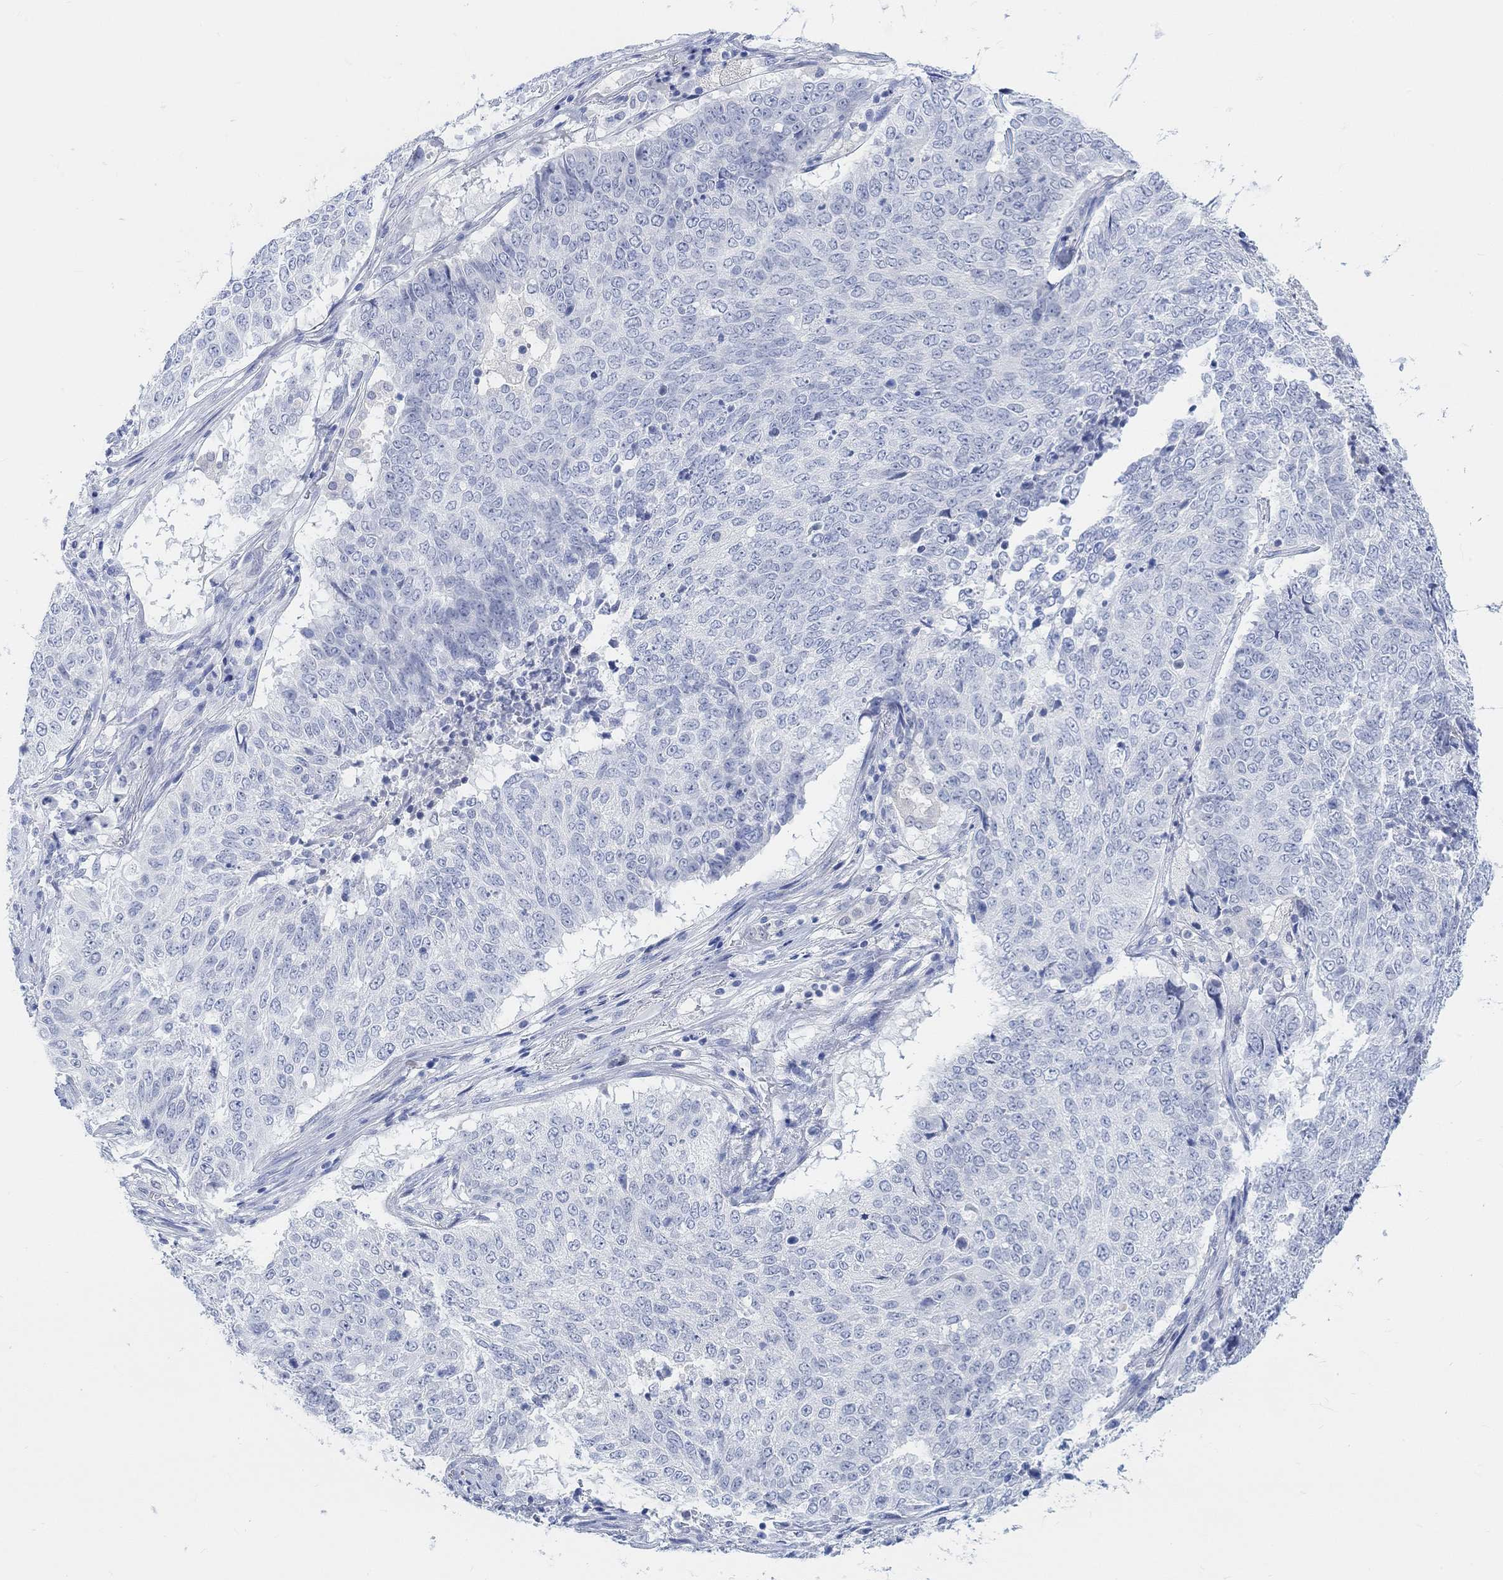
{"staining": {"intensity": "negative", "quantity": "none", "location": "none"}, "tissue": "lung cancer", "cell_type": "Tumor cells", "image_type": "cancer", "snomed": [{"axis": "morphology", "description": "Squamous cell carcinoma, NOS"}, {"axis": "topography", "description": "Lung"}], "caption": "Immunohistochemistry of human squamous cell carcinoma (lung) displays no expression in tumor cells. (DAB immunohistochemistry visualized using brightfield microscopy, high magnification).", "gene": "ENO4", "patient": {"sex": "male", "age": 64}}